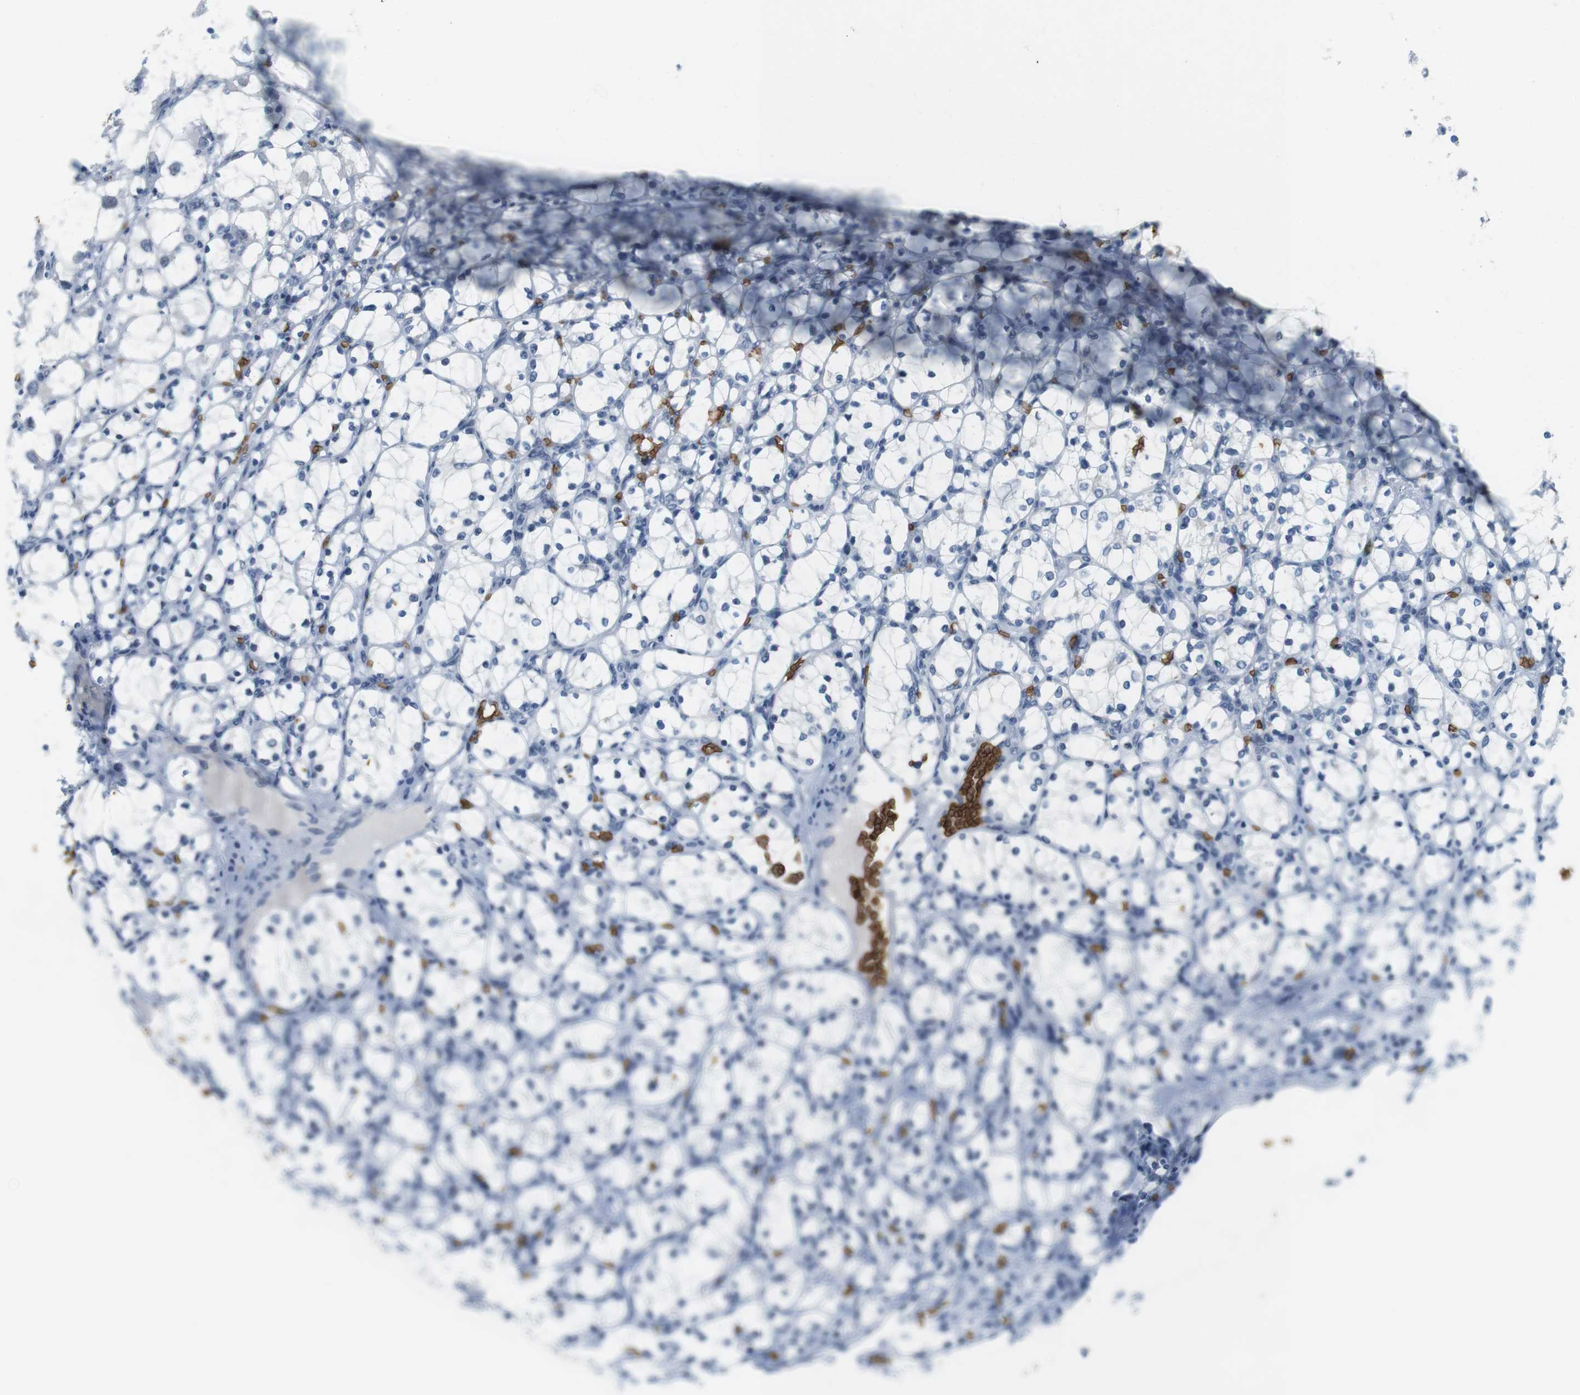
{"staining": {"intensity": "negative", "quantity": "none", "location": "none"}, "tissue": "renal cancer", "cell_type": "Tumor cells", "image_type": "cancer", "snomed": [{"axis": "morphology", "description": "Adenocarcinoma, NOS"}, {"axis": "topography", "description": "Kidney"}], "caption": "Human renal adenocarcinoma stained for a protein using immunohistochemistry (IHC) demonstrates no positivity in tumor cells.", "gene": "SLC4A1", "patient": {"sex": "female", "age": 69}}